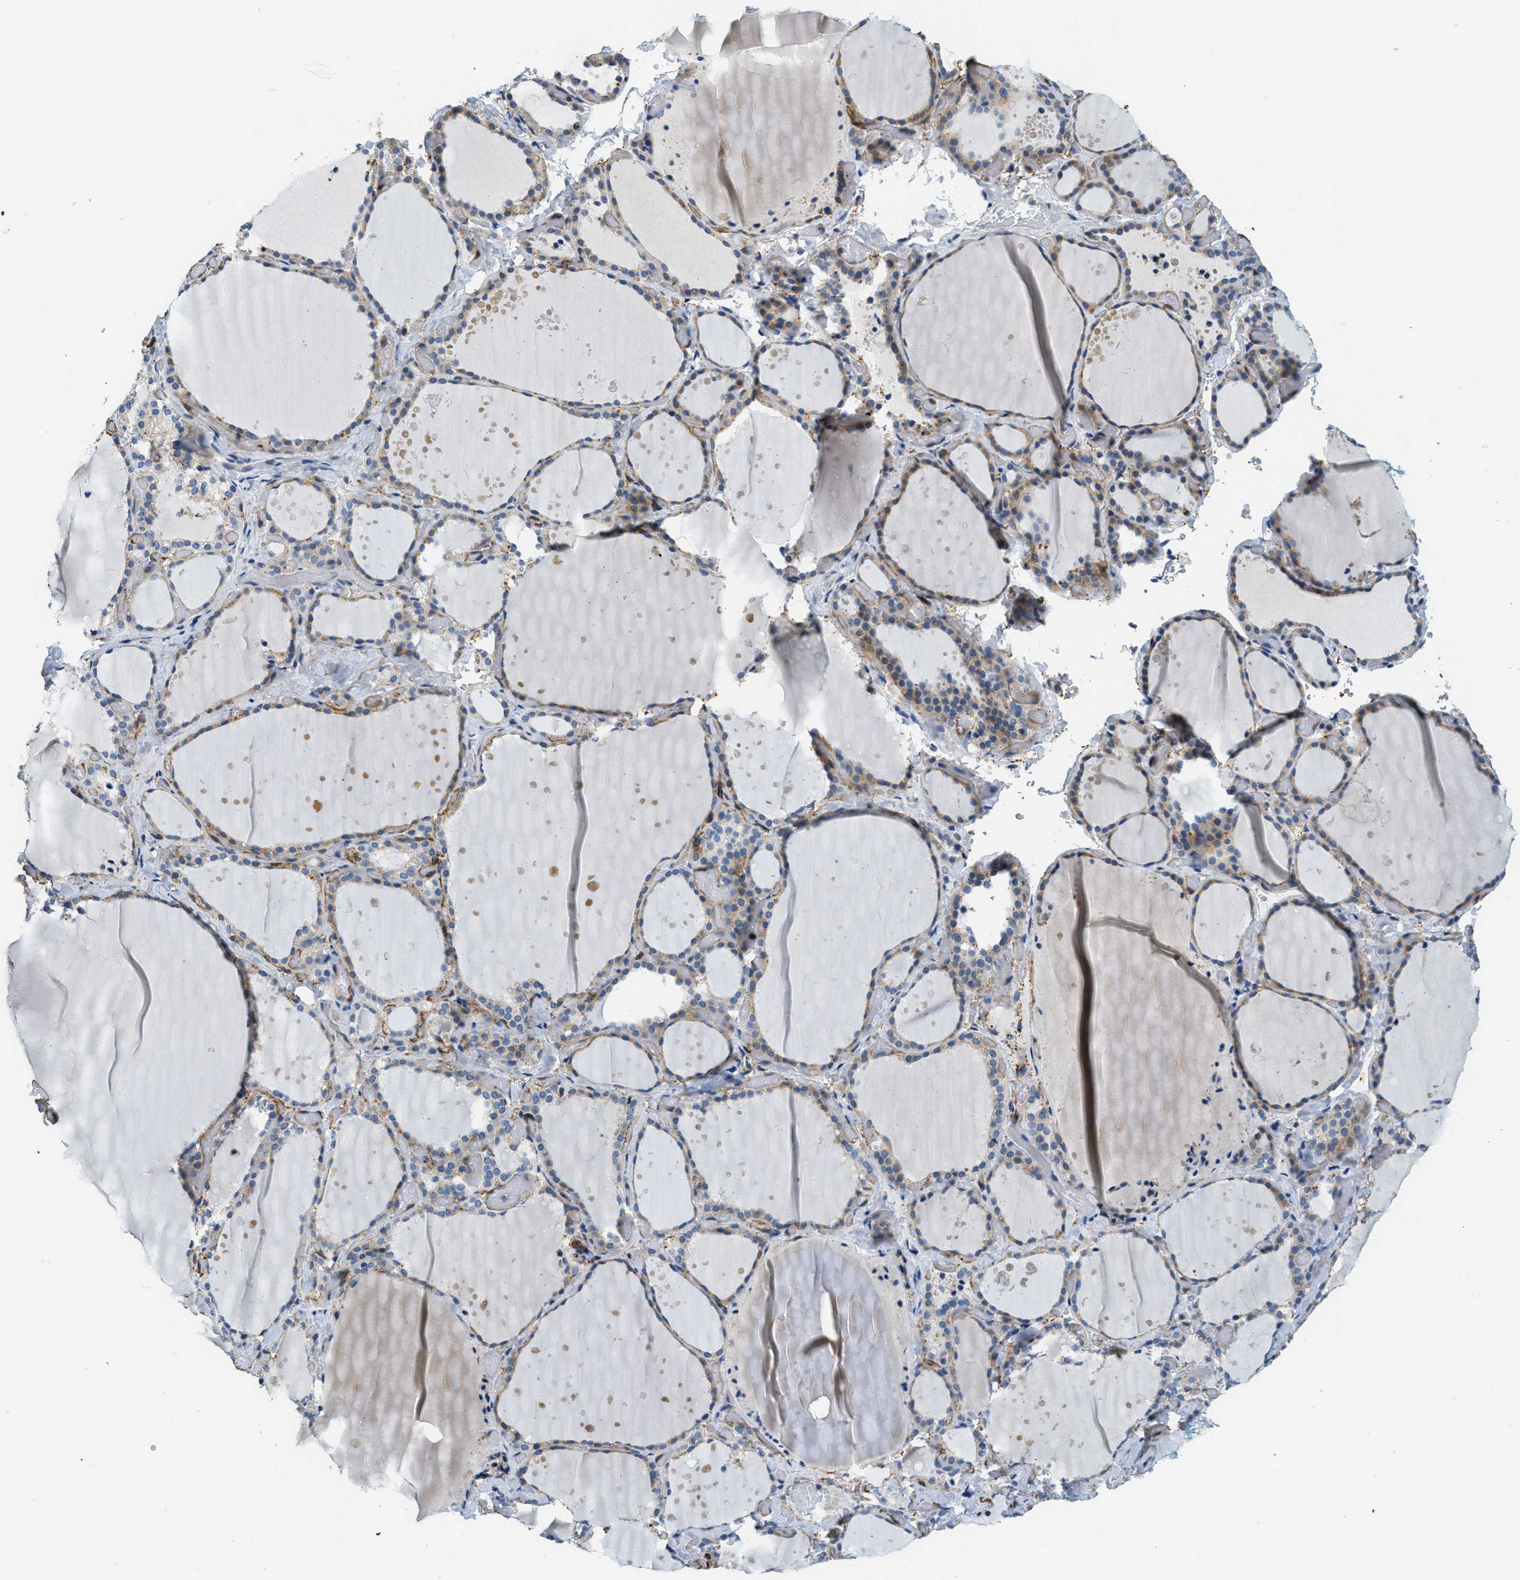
{"staining": {"intensity": "moderate", "quantity": "<25%", "location": "cytoplasmic/membranous"}, "tissue": "thyroid gland", "cell_type": "Glandular cells", "image_type": "normal", "snomed": [{"axis": "morphology", "description": "Normal tissue, NOS"}, {"axis": "topography", "description": "Thyroid gland"}], "caption": "Immunohistochemistry (DAB) staining of unremarkable thyroid gland displays moderate cytoplasmic/membranous protein expression in approximately <25% of glandular cells. (DAB IHC, brown staining for protein, blue staining for nuclei).", "gene": "CA4", "patient": {"sex": "female", "age": 44}}